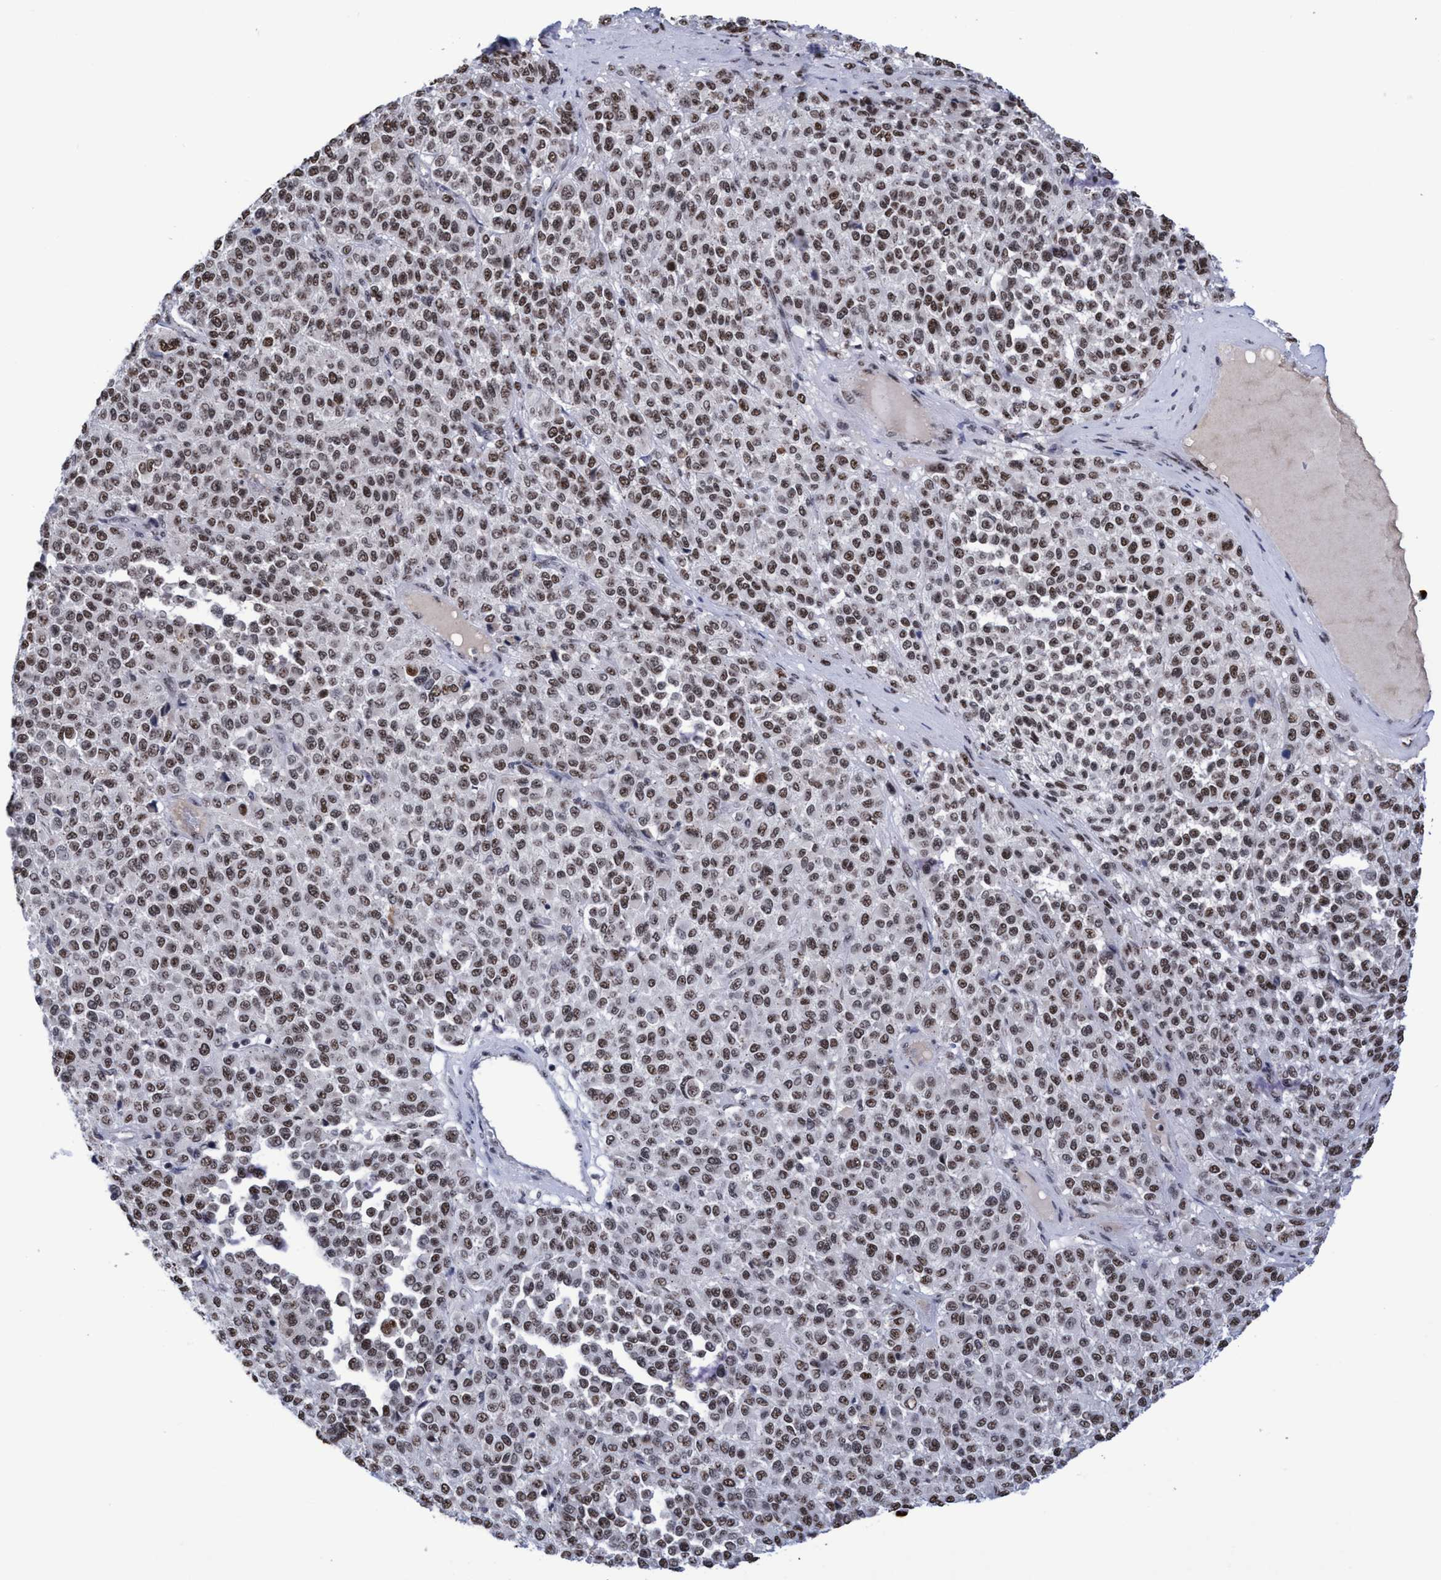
{"staining": {"intensity": "moderate", "quantity": ">75%", "location": "nuclear"}, "tissue": "melanoma", "cell_type": "Tumor cells", "image_type": "cancer", "snomed": [{"axis": "morphology", "description": "Malignant melanoma, Metastatic site"}, {"axis": "topography", "description": "Pancreas"}], "caption": "Protein staining of malignant melanoma (metastatic site) tissue shows moderate nuclear staining in approximately >75% of tumor cells.", "gene": "EFCAB10", "patient": {"sex": "female", "age": 30}}